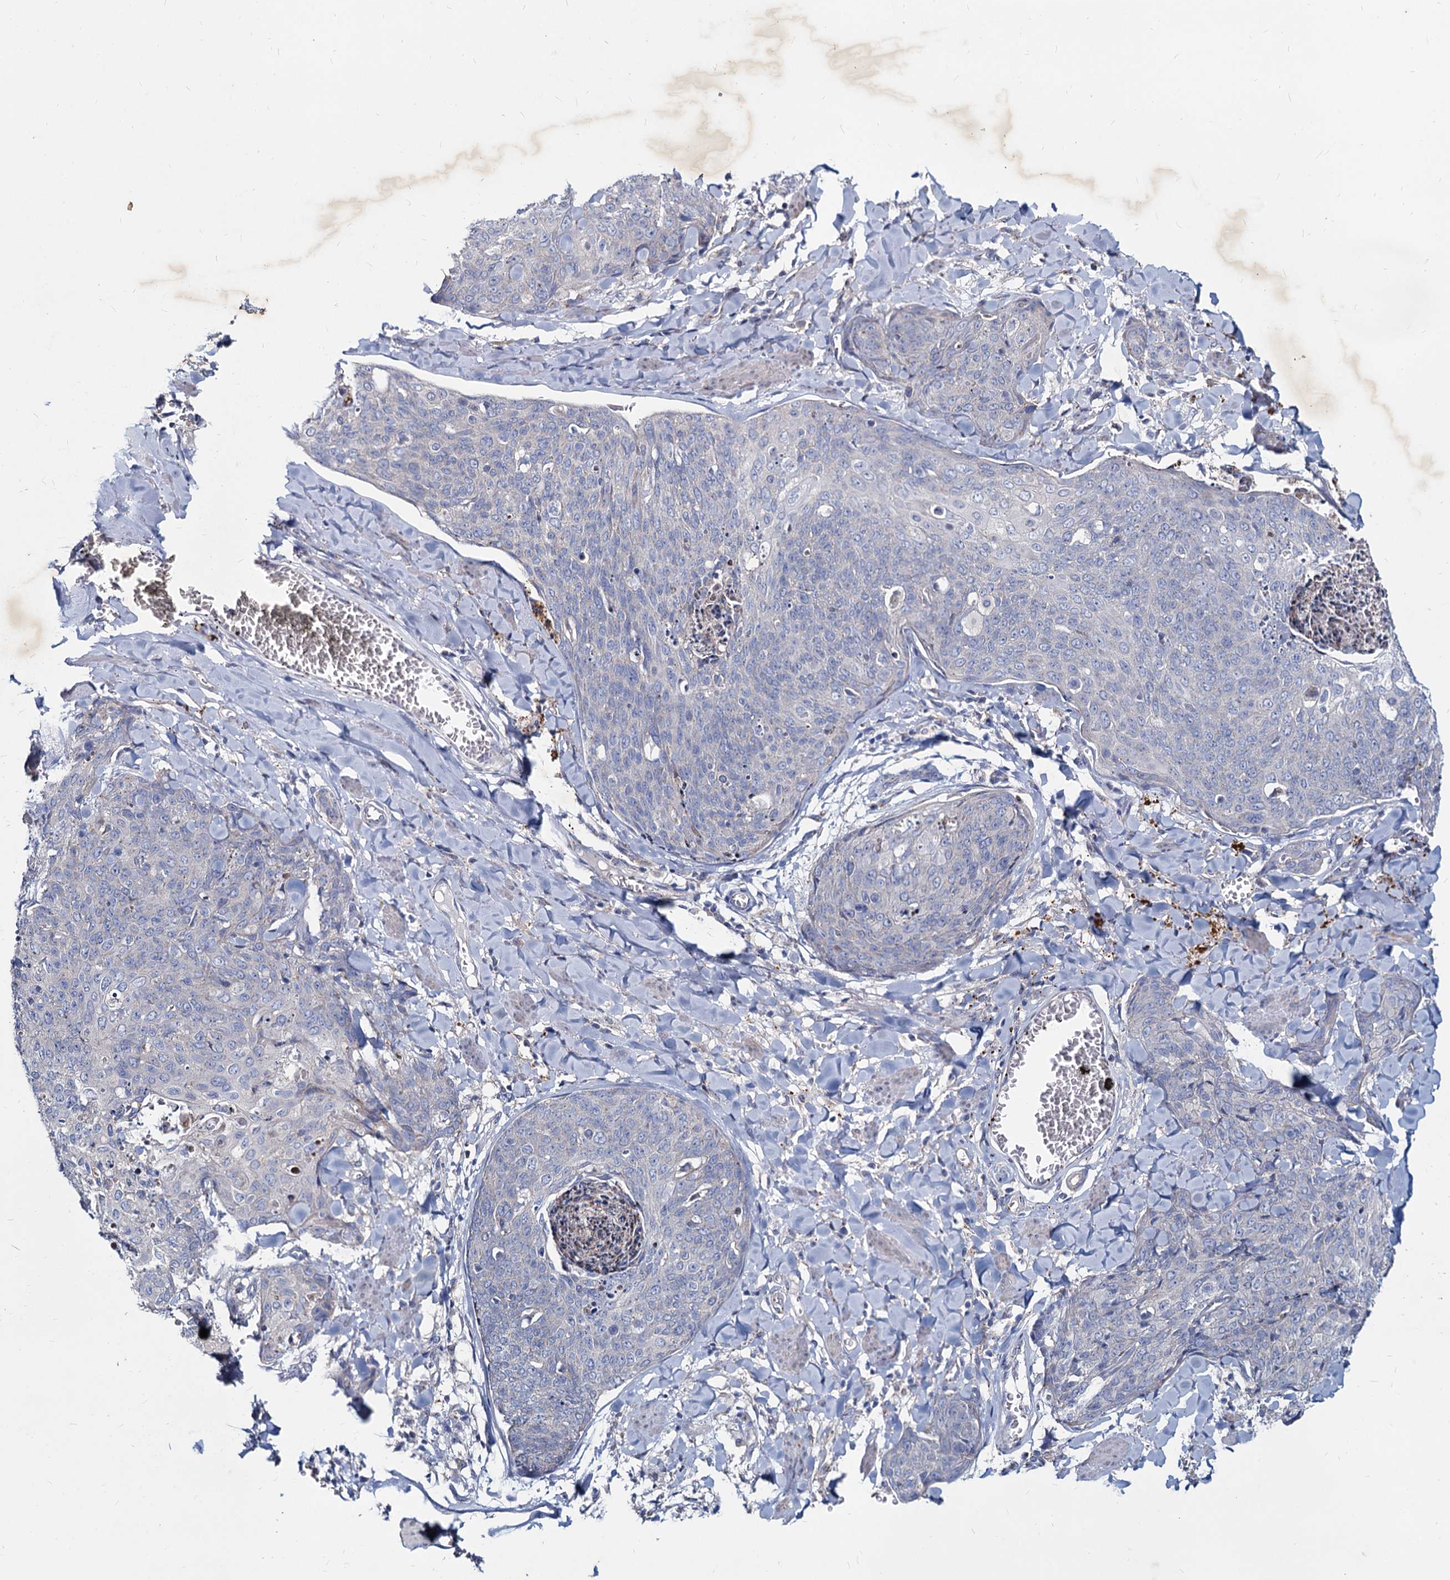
{"staining": {"intensity": "negative", "quantity": "none", "location": "none"}, "tissue": "skin cancer", "cell_type": "Tumor cells", "image_type": "cancer", "snomed": [{"axis": "morphology", "description": "Squamous cell carcinoma, NOS"}, {"axis": "topography", "description": "Skin"}, {"axis": "topography", "description": "Vulva"}], "caption": "Immunohistochemistry (IHC) of human squamous cell carcinoma (skin) demonstrates no expression in tumor cells.", "gene": "AGBL4", "patient": {"sex": "female", "age": 85}}